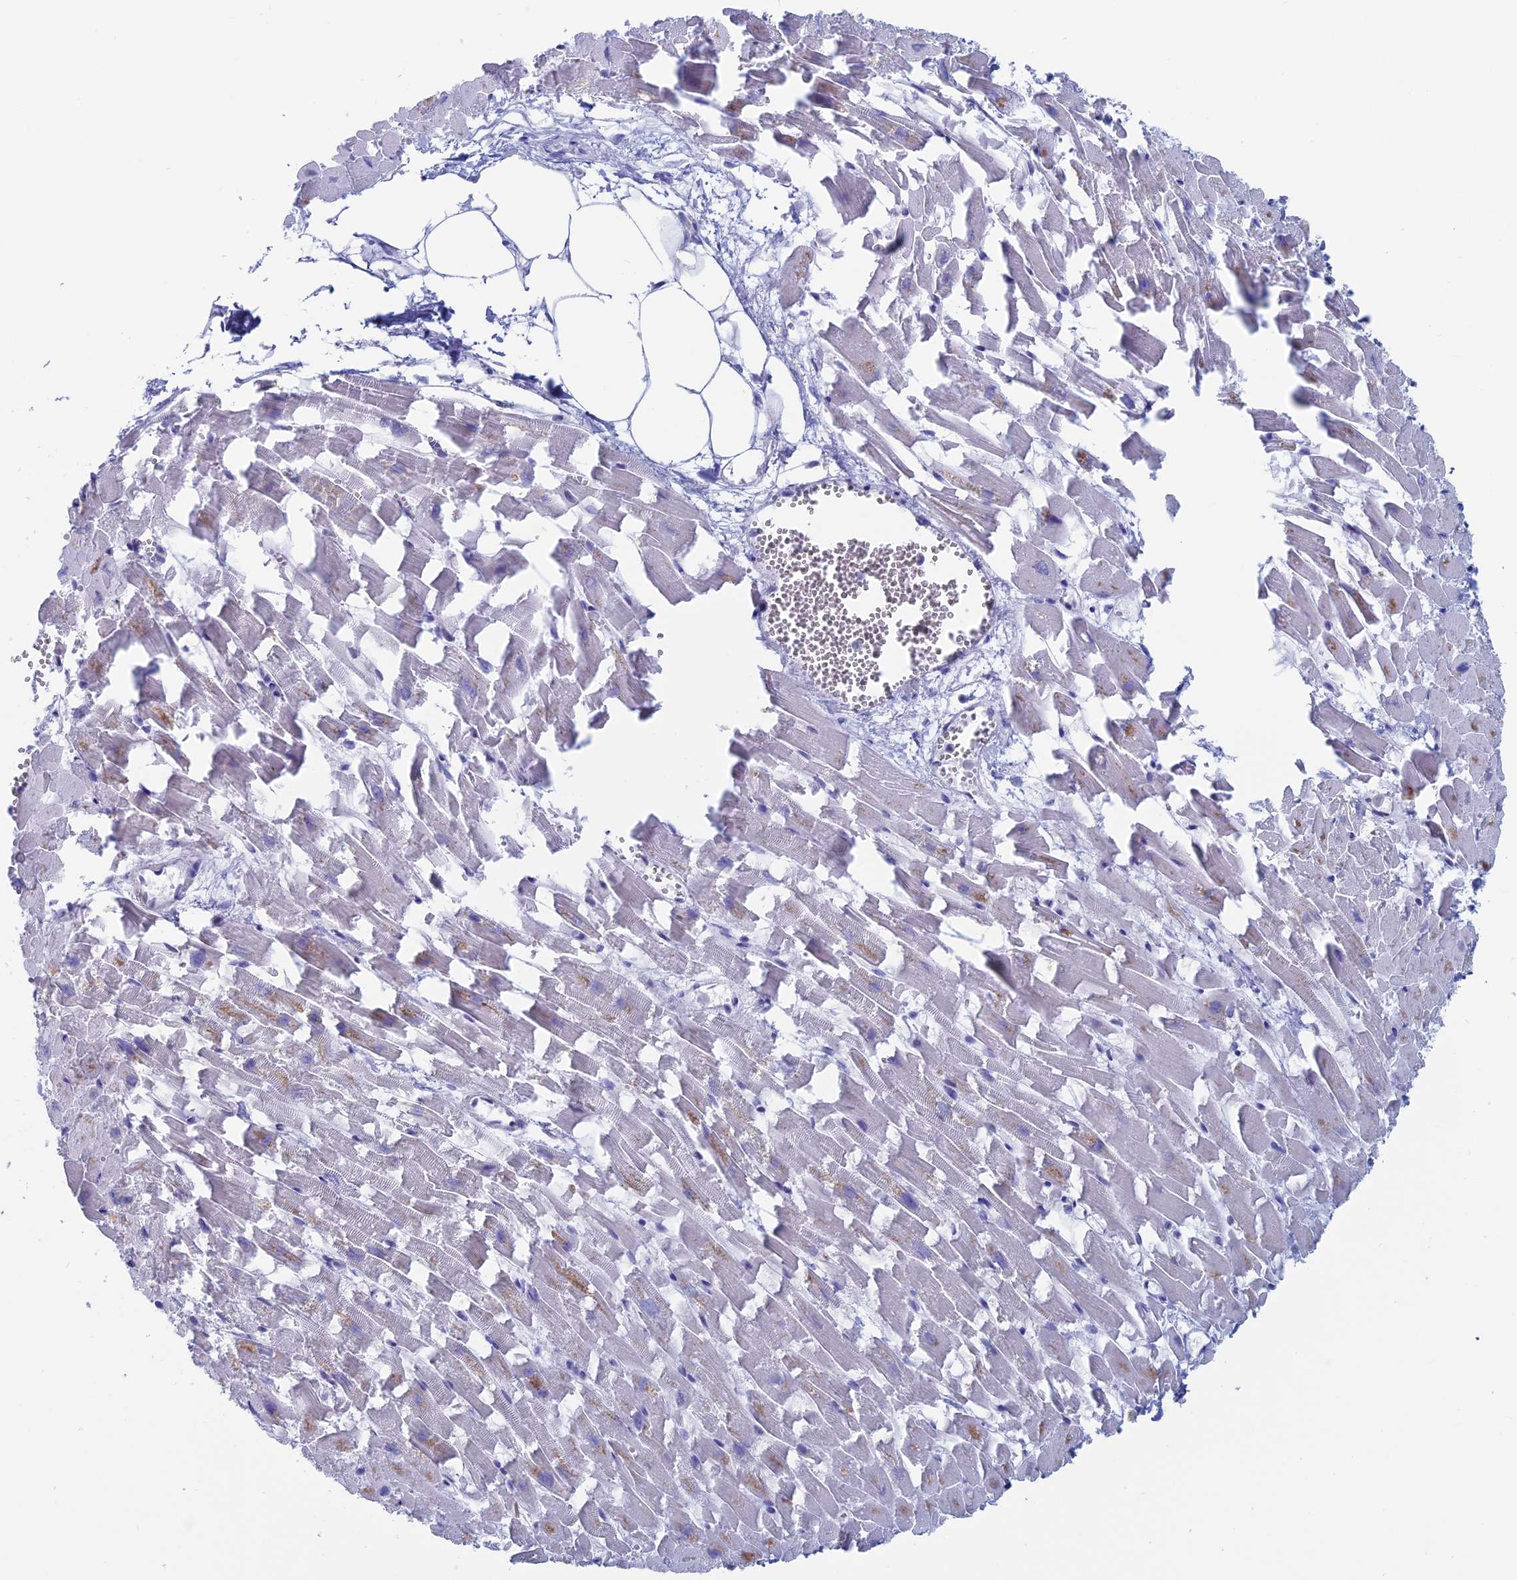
{"staining": {"intensity": "weak", "quantity": "<25%", "location": "cytoplasmic/membranous"}, "tissue": "heart muscle", "cell_type": "Cardiomyocytes", "image_type": "normal", "snomed": [{"axis": "morphology", "description": "Normal tissue, NOS"}, {"axis": "topography", "description": "Heart"}], "caption": "This is an IHC photomicrograph of unremarkable heart muscle. There is no expression in cardiomyocytes.", "gene": "NOL4L", "patient": {"sex": "female", "age": 64}}